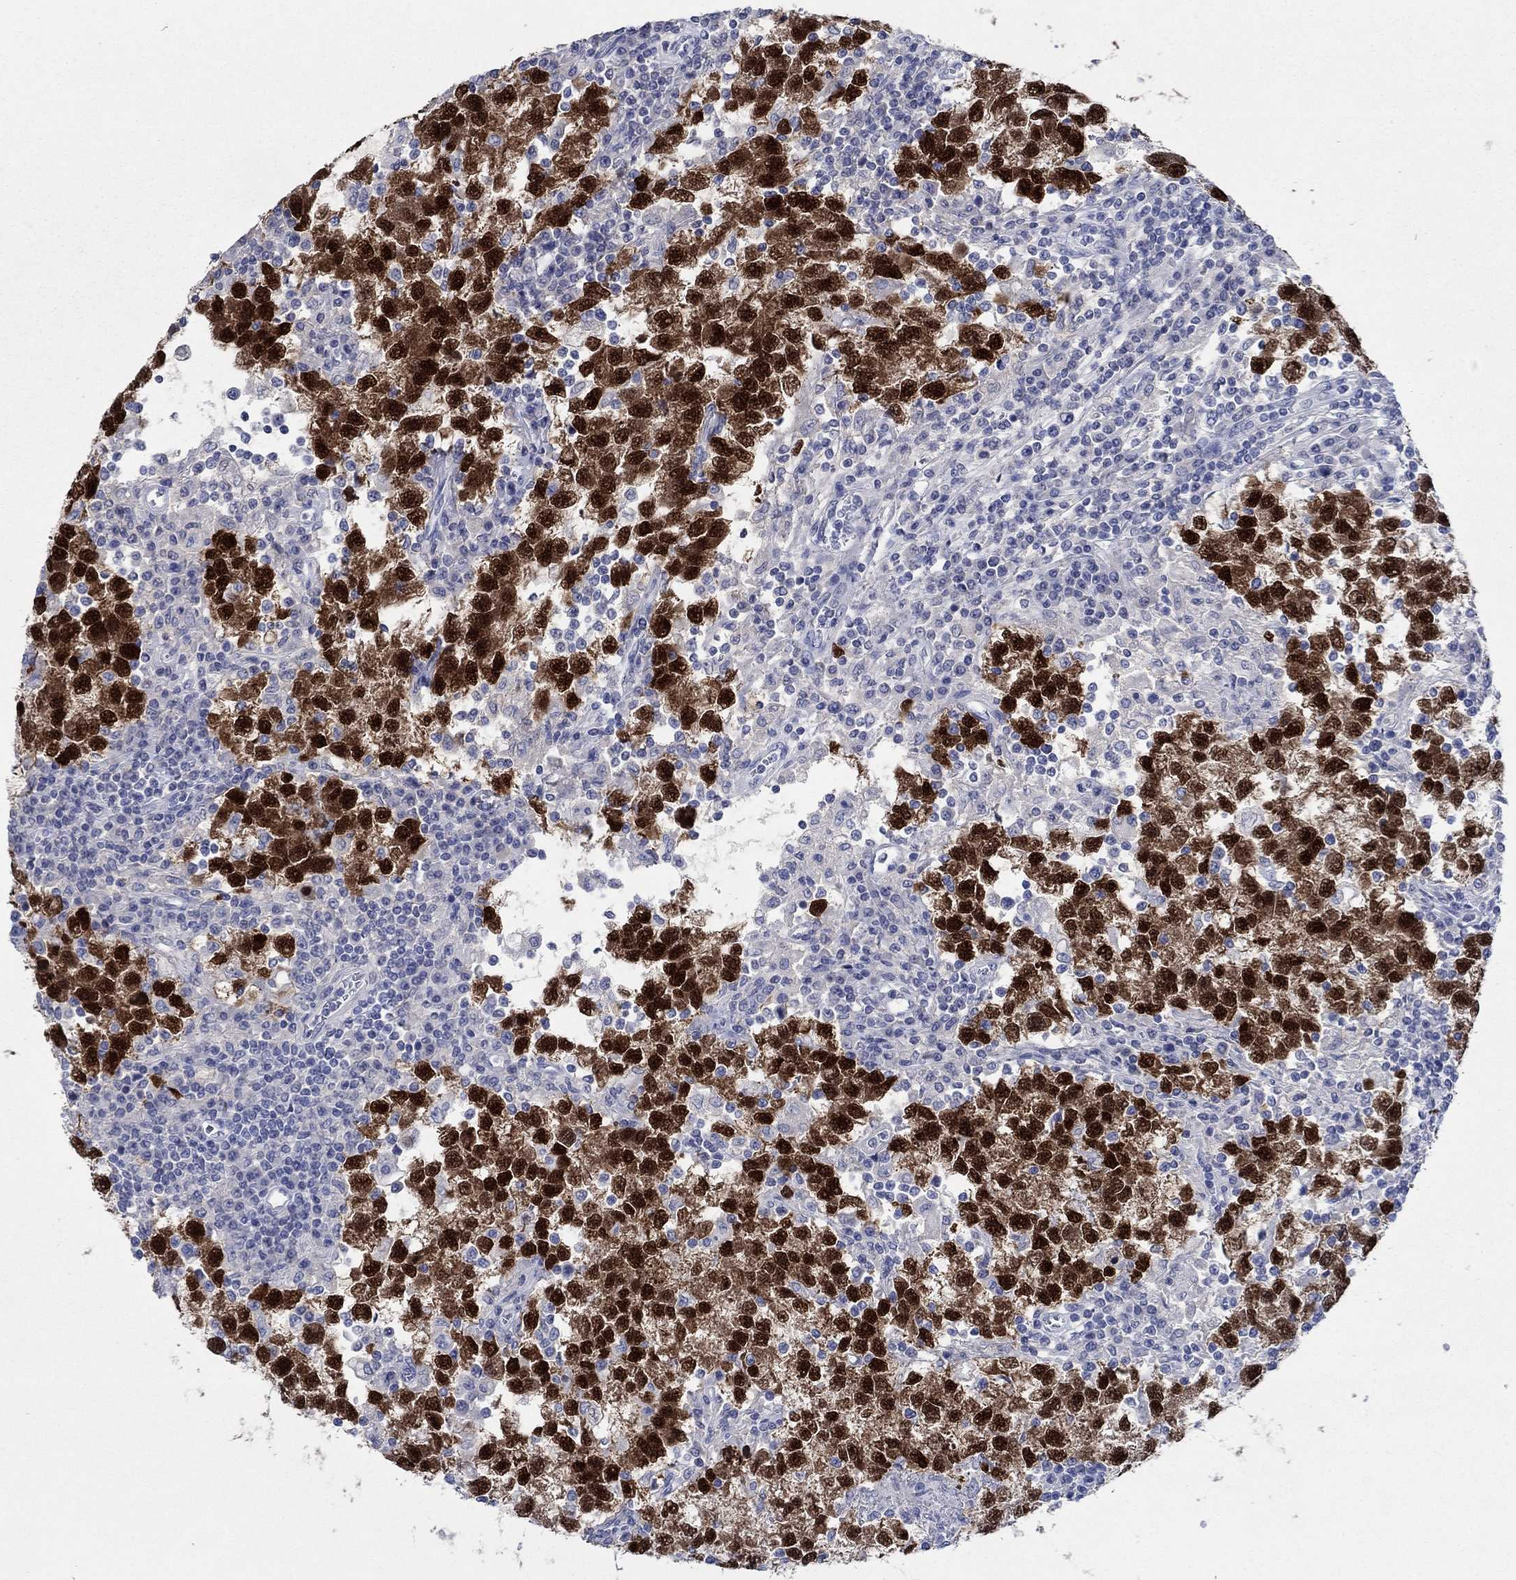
{"staining": {"intensity": "strong", "quantity": ">75%", "location": "cytoplasmic/membranous,nuclear"}, "tissue": "testis cancer", "cell_type": "Tumor cells", "image_type": "cancer", "snomed": [{"axis": "morphology", "description": "Seminoma, NOS"}, {"axis": "topography", "description": "Testis"}], "caption": "Immunohistochemical staining of human testis seminoma demonstrates high levels of strong cytoplasmic/membranous and nuclear protein expression in about >75% of tumor cells.", "gene": "POU5F1", "patient": {"sex": "male", "age": 47}}